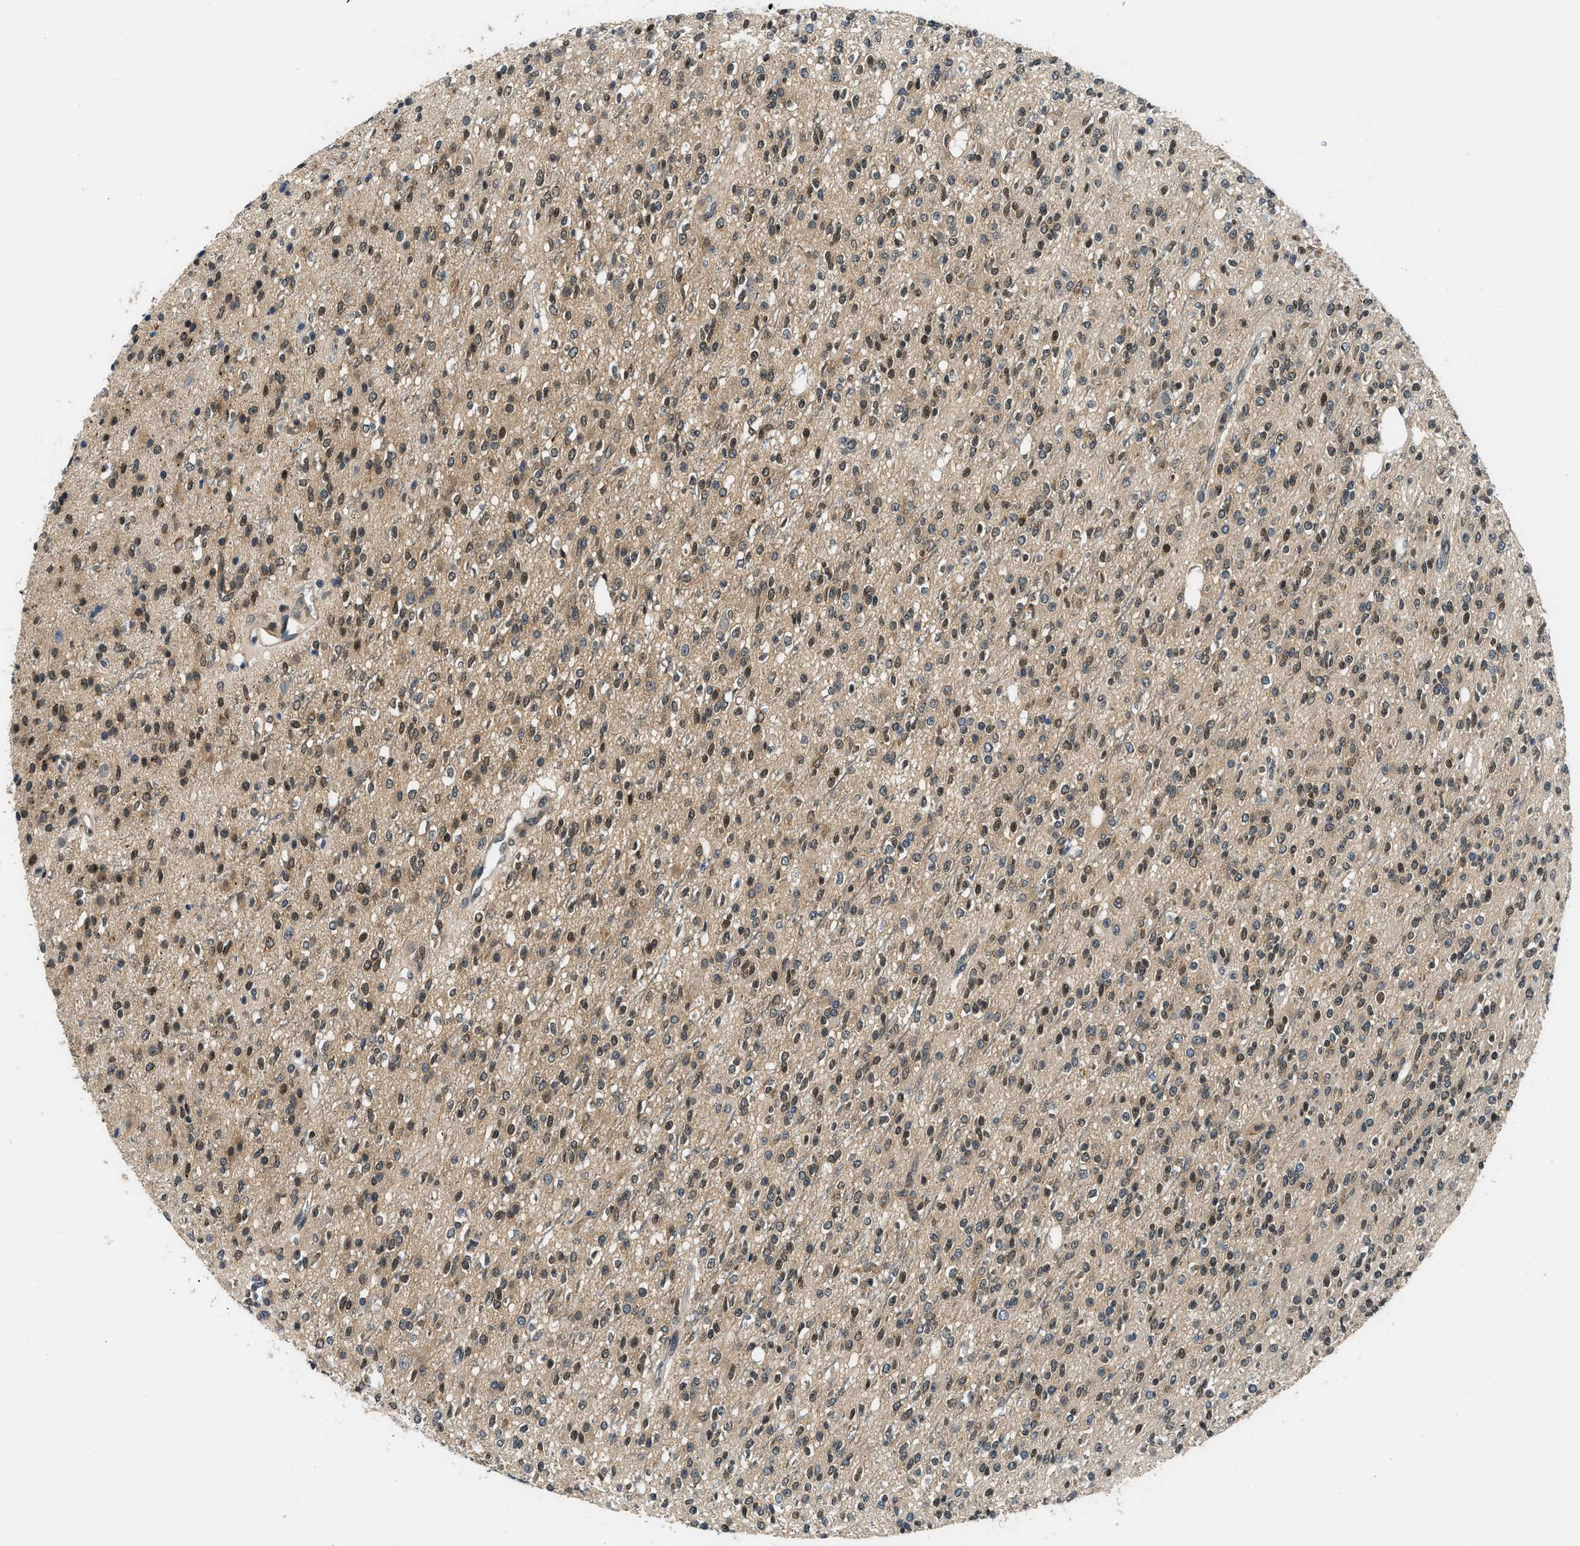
{"staining": {"intensity": "moderate", "quantity": "25%-75%", "location": "nuclear"}, "tissue": "glioma", "cell_type": "Tumor cells", "image_type": "cancer", "snomed": [{"axis": "morphology", "description": "Glioma, malignant, High grade"}, {"axis": "topography", "description": "Brain"}], "caption": "Glioma tissue reveals moderate nuclear staining in about 25%-75% of tumor cells (DAB IHC, brown staining for protein, blue staining for nuclei).", "gene": "MTMR1", "patient": {"sex": "male", "age": 34}}